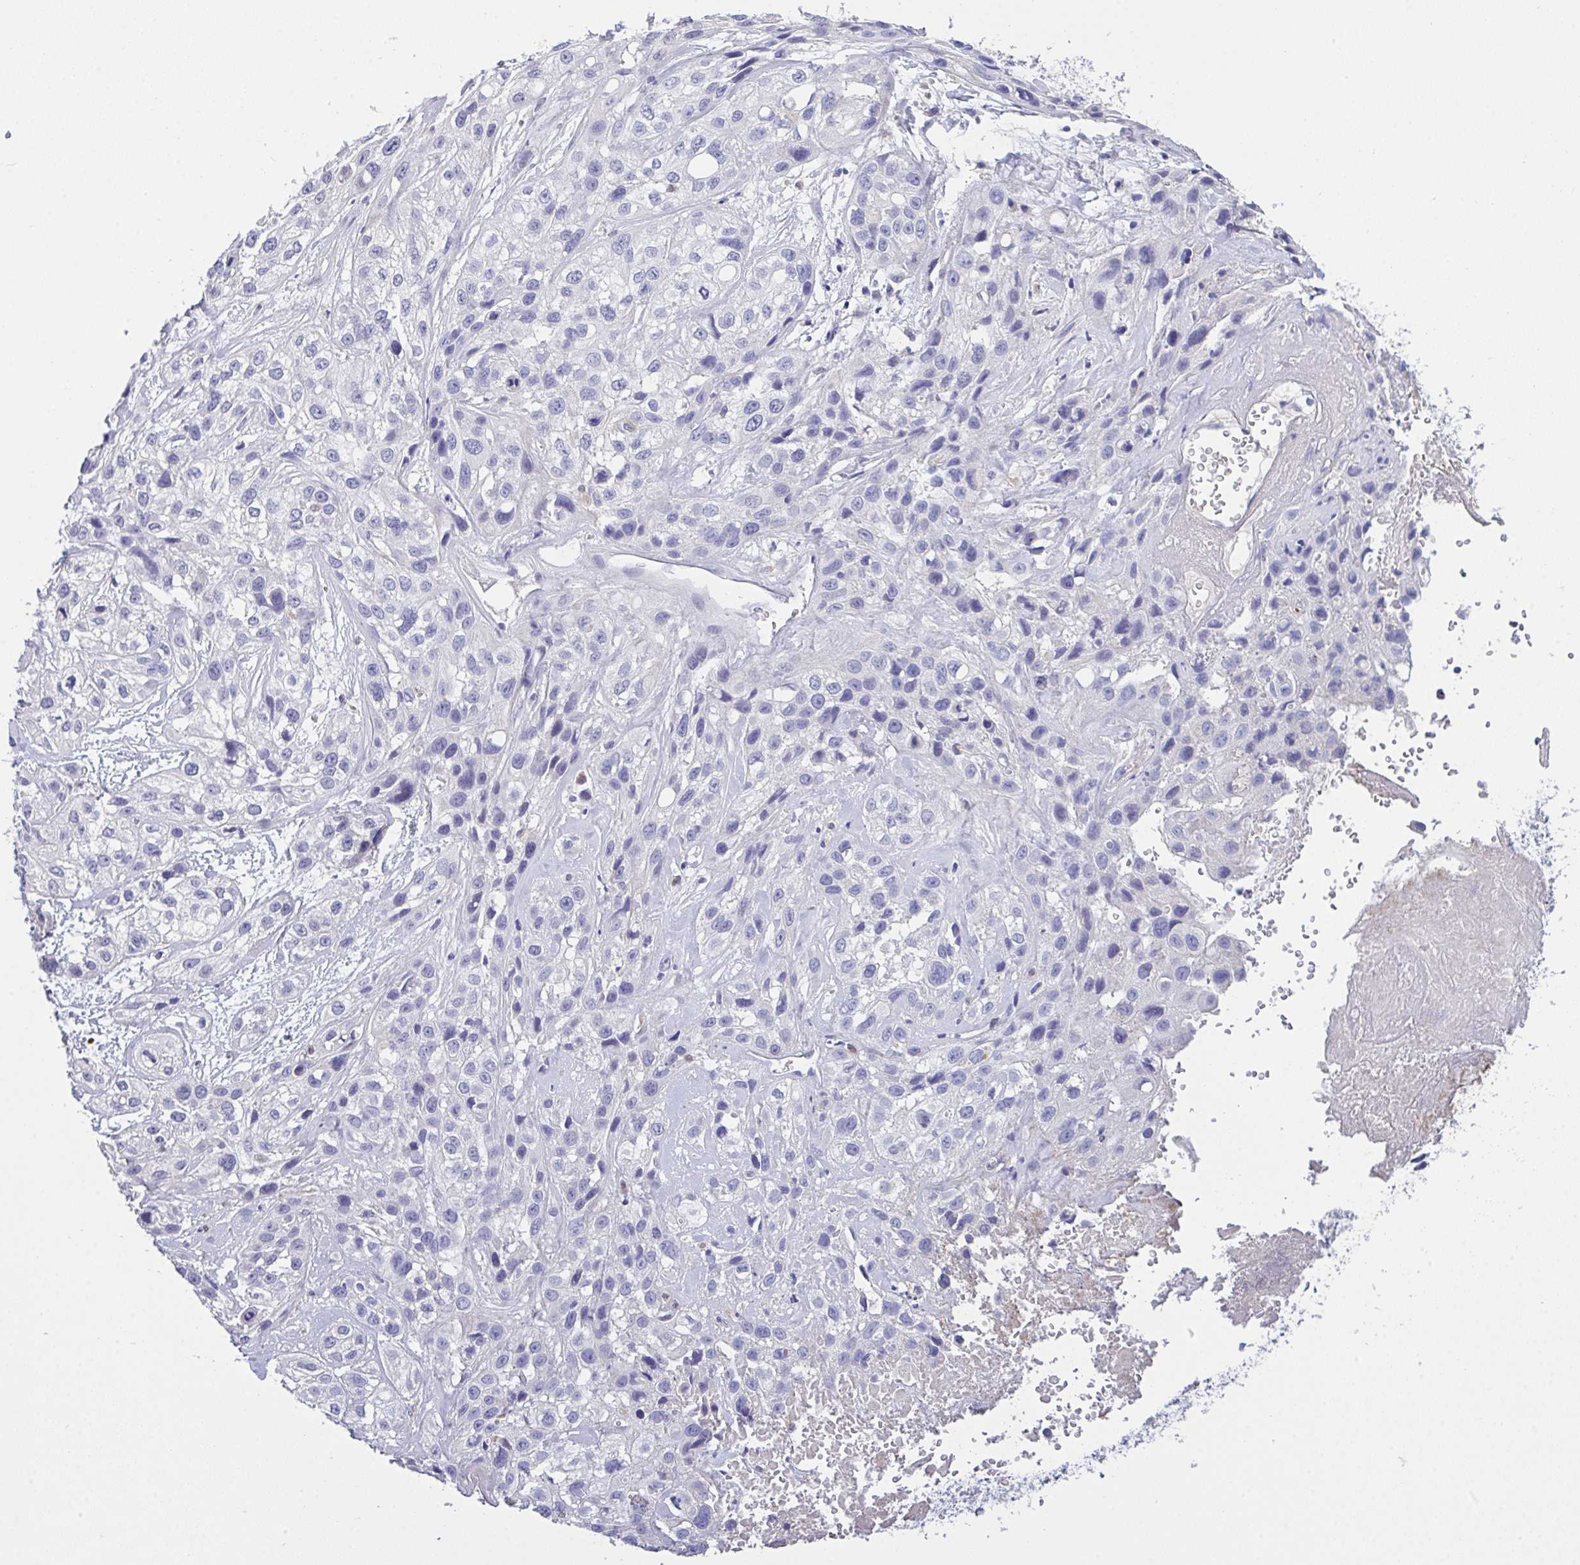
{"staining": {"intensity": "negative", "quantity": "none", "location": "none"}, "tissue": "skin cancer", "cell_type": "Tumor cells", "image_type": "cancer", "snomed": [{"axis": "morphology", "description": "Squamous cell carcinoma, NOS"}, {"axis": "topography", "description": "Skin"}], "caption": "The image reveals no significant expression in tumor cells of skin cancer (squamous cell carcinoma).", "gene": "CA10", "patient": {"sex": "male", "age": 82}}